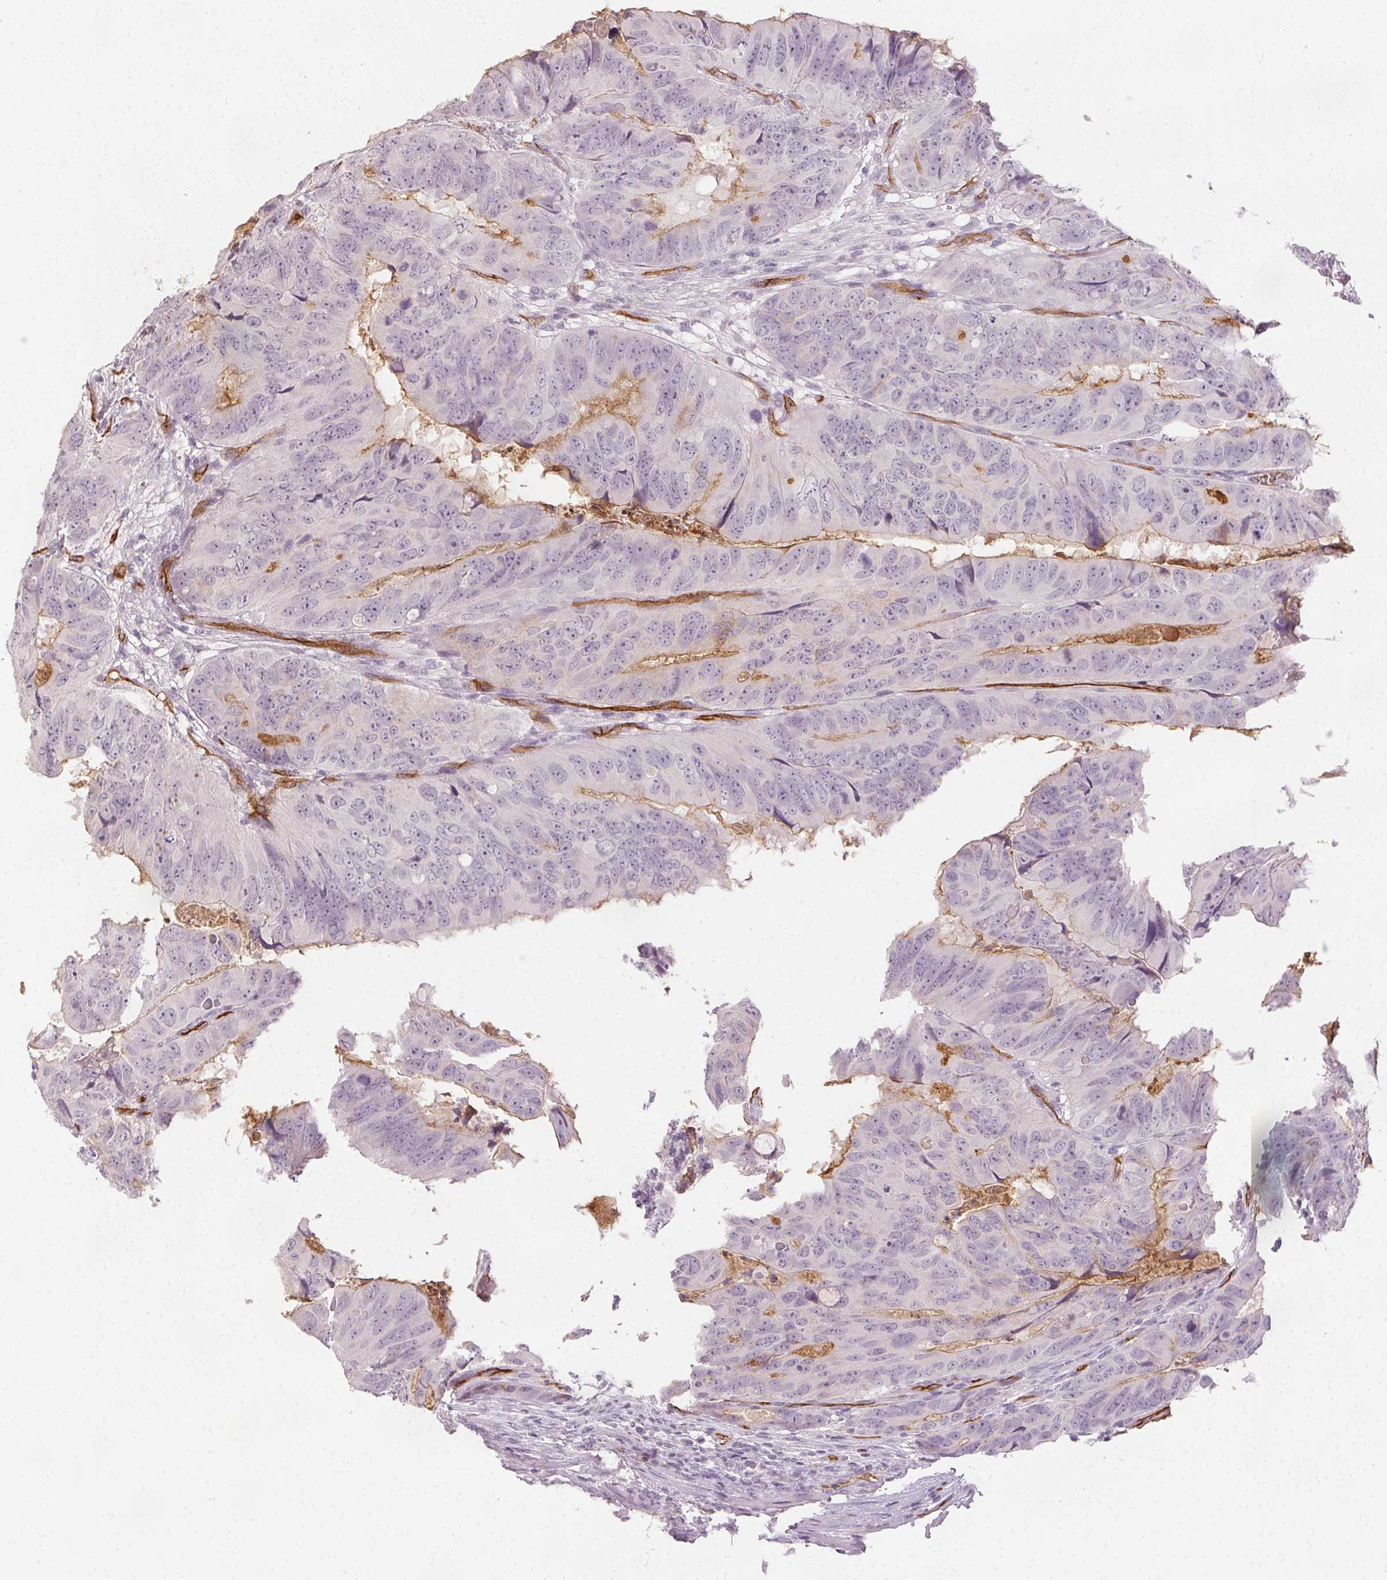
{"staining": {"intensity": "negative", "quantity": "none", "location": "none"}, "tissue": "colorectal cancer", "cell_type": "Tumor cells", "image_type": "cancer", "snomed": [{"axis": "morphology", "description": "Adenocarcinoma, NOS"}, {"axis": "topography", "description": "Colon"}], "caption": "An immunohistochemistry (IHC) histopathology image of colorectal adenocarcinoma is shown. There is no staining in tumor cells of colorectal adenocarcinoma.", "gene": "PODXL", "patient": {"sex": "male", "age": 79}}